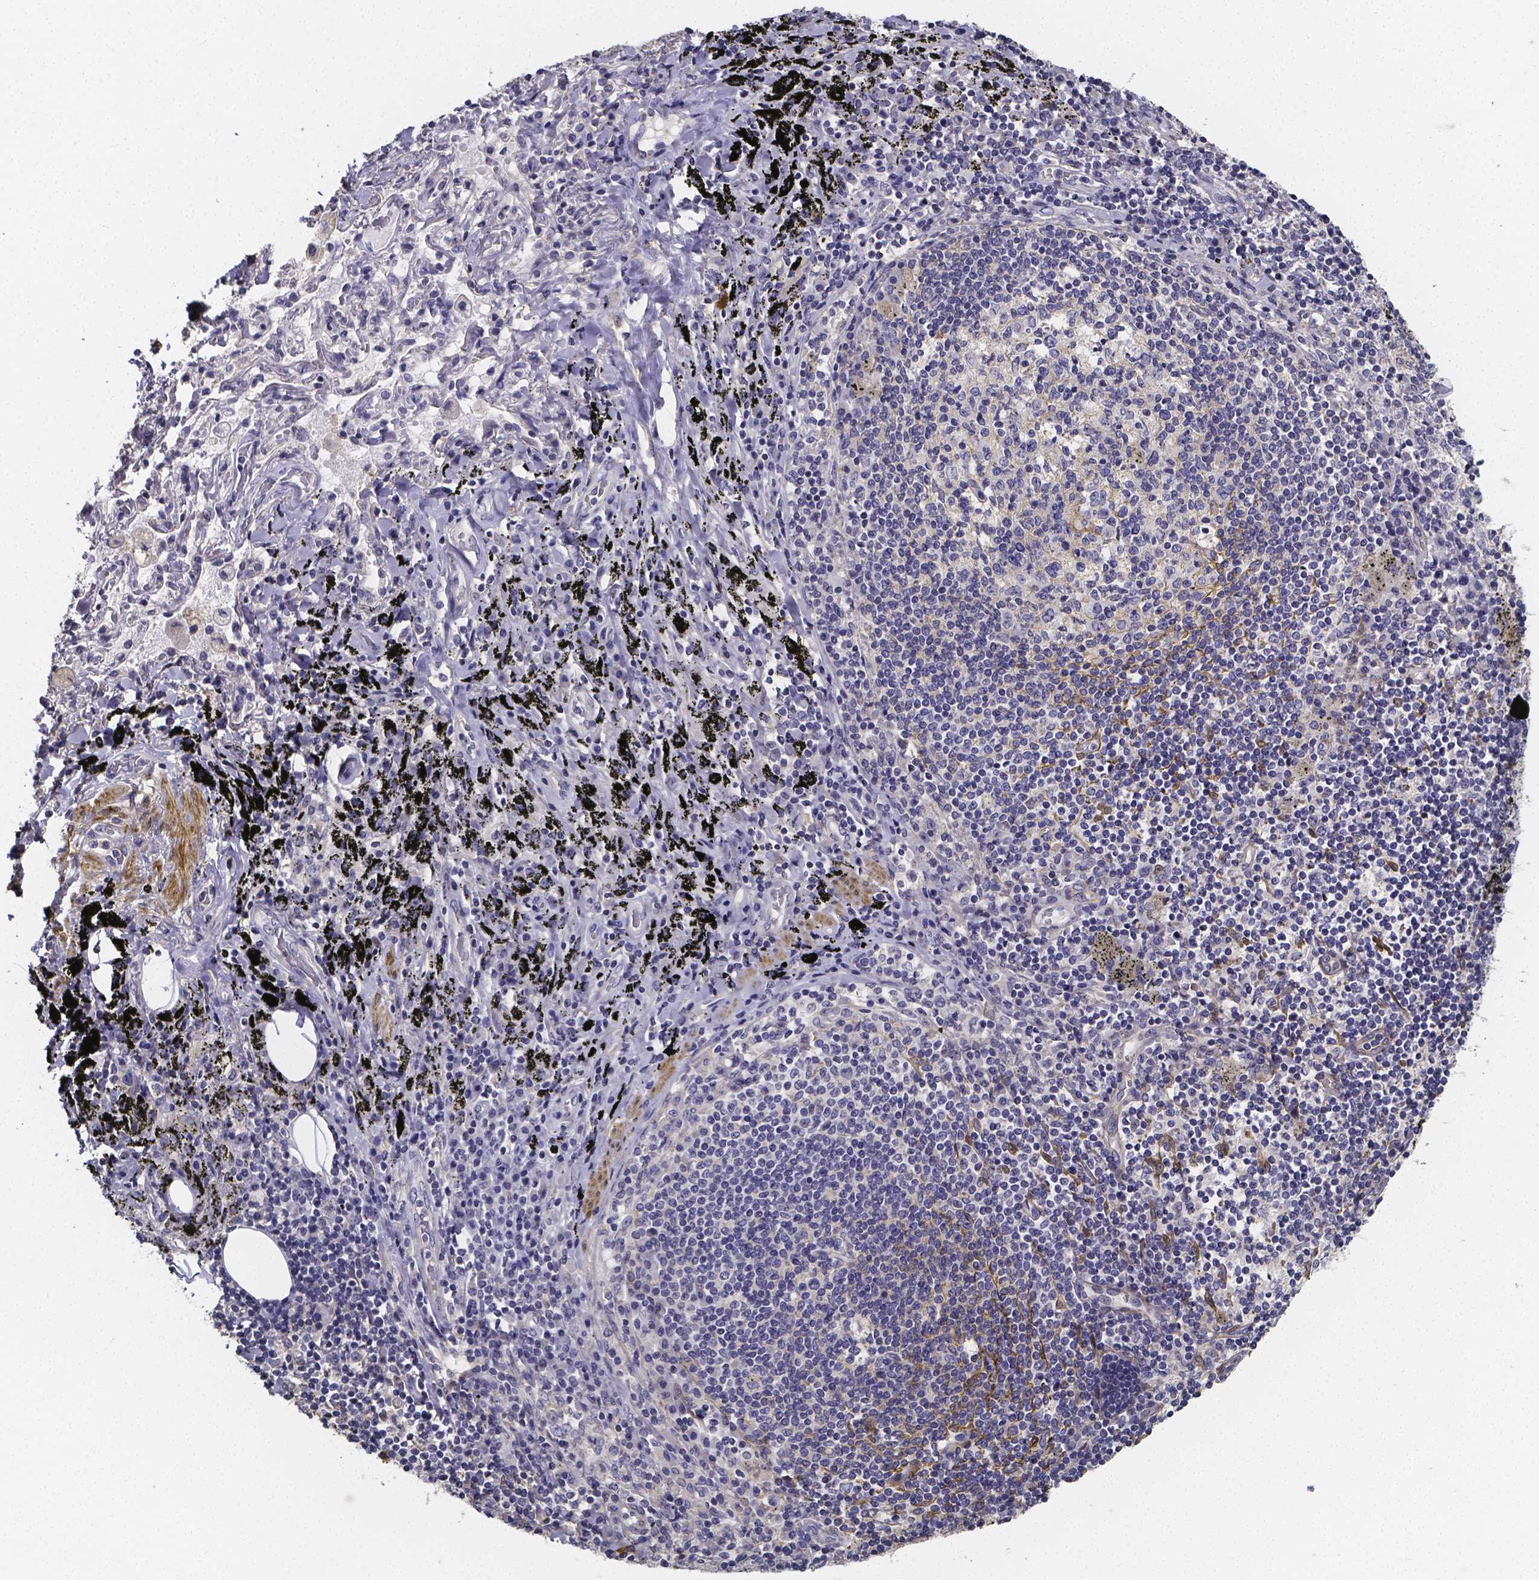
{"staining": {"intensity": "negative", "quantity": "none", "location": "none"}, "tissue": "adipose tissue", "cell_type": "Adipocytes", "image_type": "normal", "snomed": [{"axis": "morphology", "description": "Normal tissue, NOS"}, {"axis": "topography", "description": "Bronchus"}, {"axis": "topography", "description": "Lung"}], "caption": "Adipocytes show no significant protein positivity in unremarkable adipose tissue. (DAB immunohistochemistry visualized using brightfield microscopy, high magnification).", "gene": "RERG", "patient": {"sex": "female", "age": 57}}